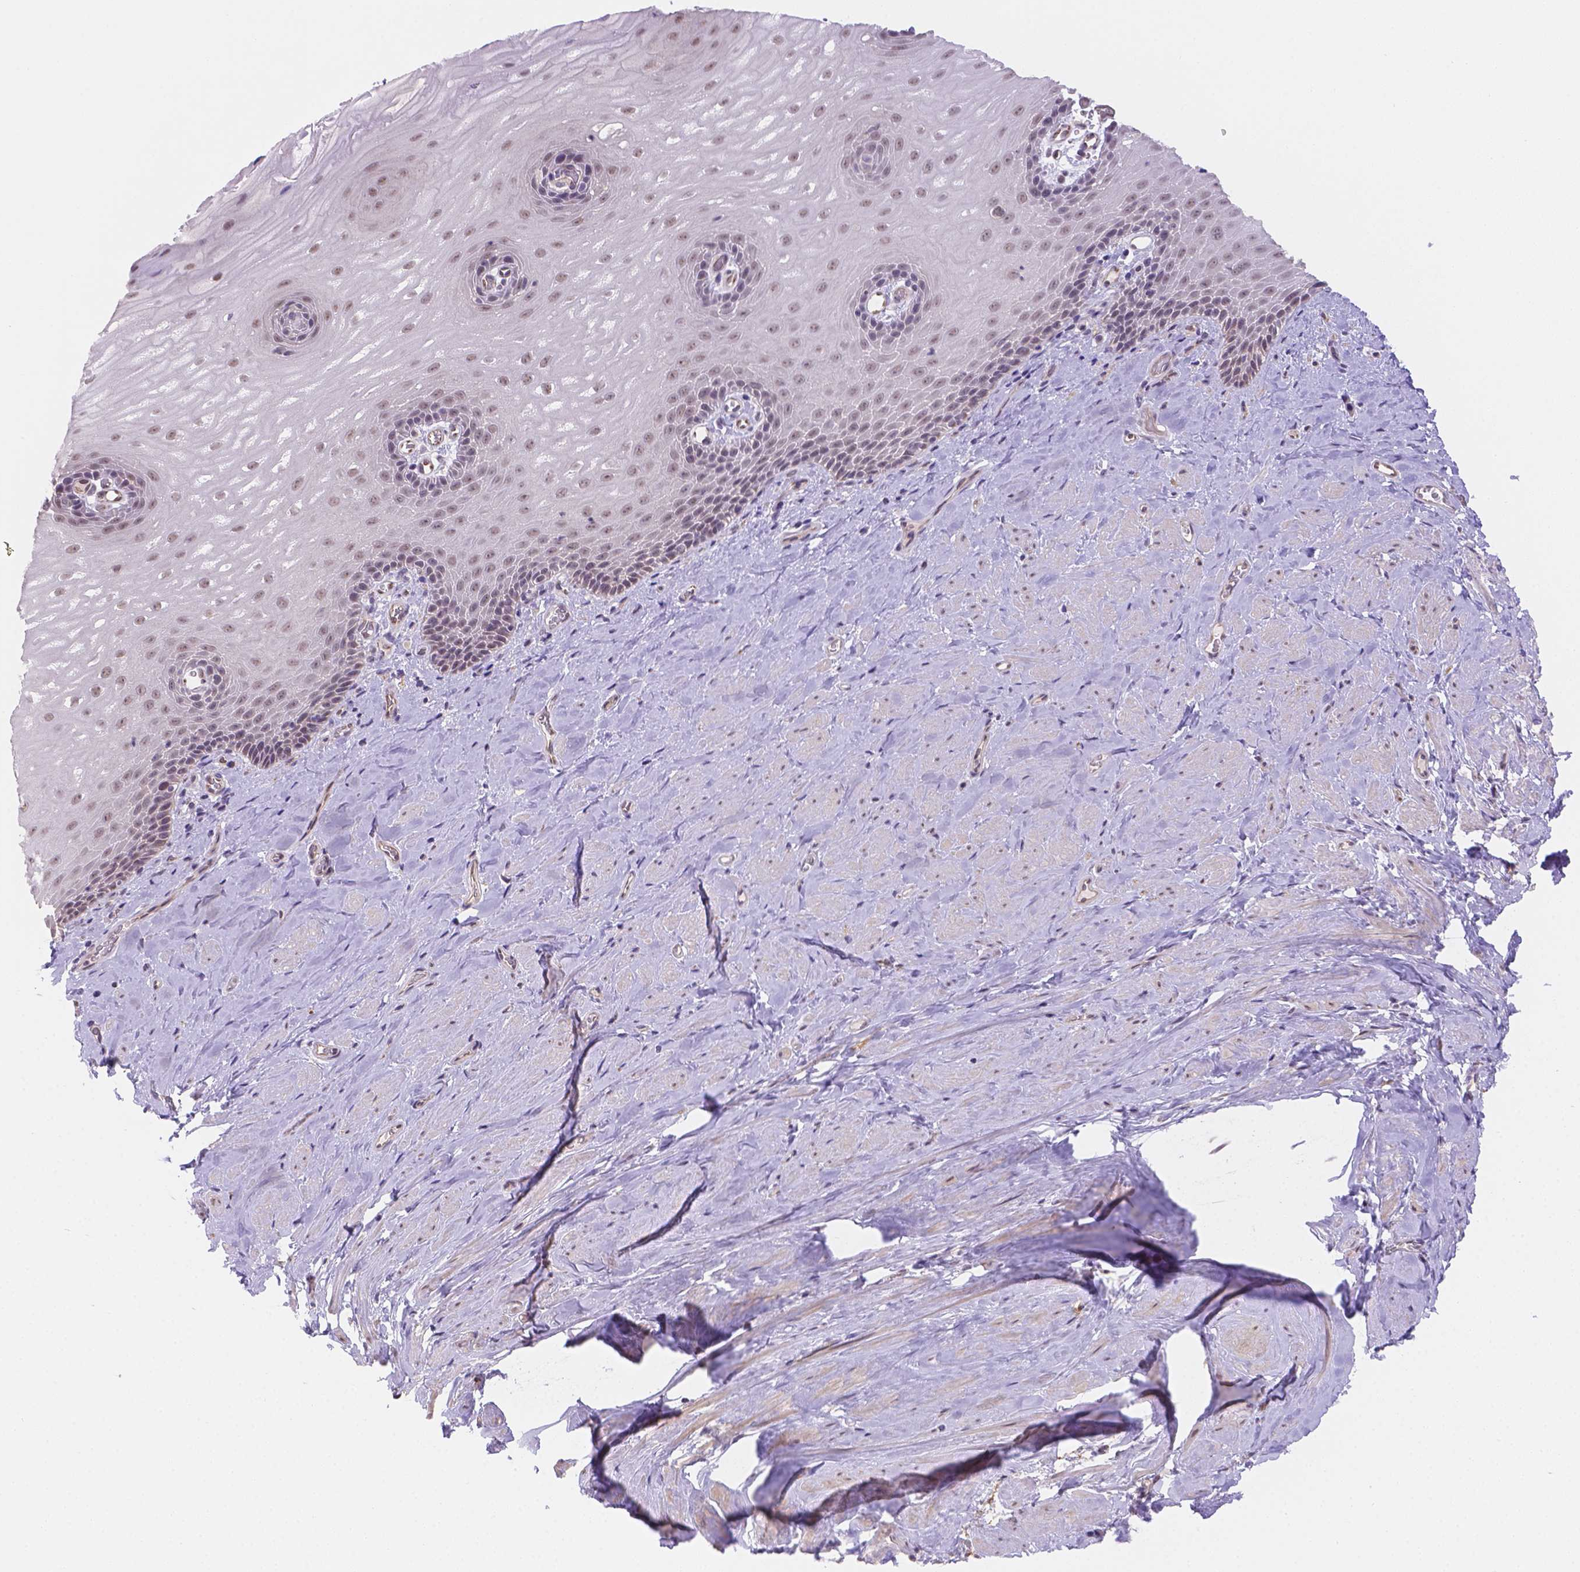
{"staining": {"intensity": "weak", "quantity": ">75%", "location": "nuclear"}, "tissue": "esophagus", "cell_type": "Squamous epithelial cells", "image_type": "normal", "snomed": [{"axis": "morphology", "description": "Normal tissue, NOS"}, {"axis": "topography", "description": "Esophagus"}], "caption": "DAB immunohistochemical staining of normal esophagus reveals weak nuclear protein staining in about >75% of squamous epithelial cells. (brown staining indicates protein expression, while blue staining denotes nuclei).", "gene": "NXPE2", "patient": {"sex": "male", "age": 64}}